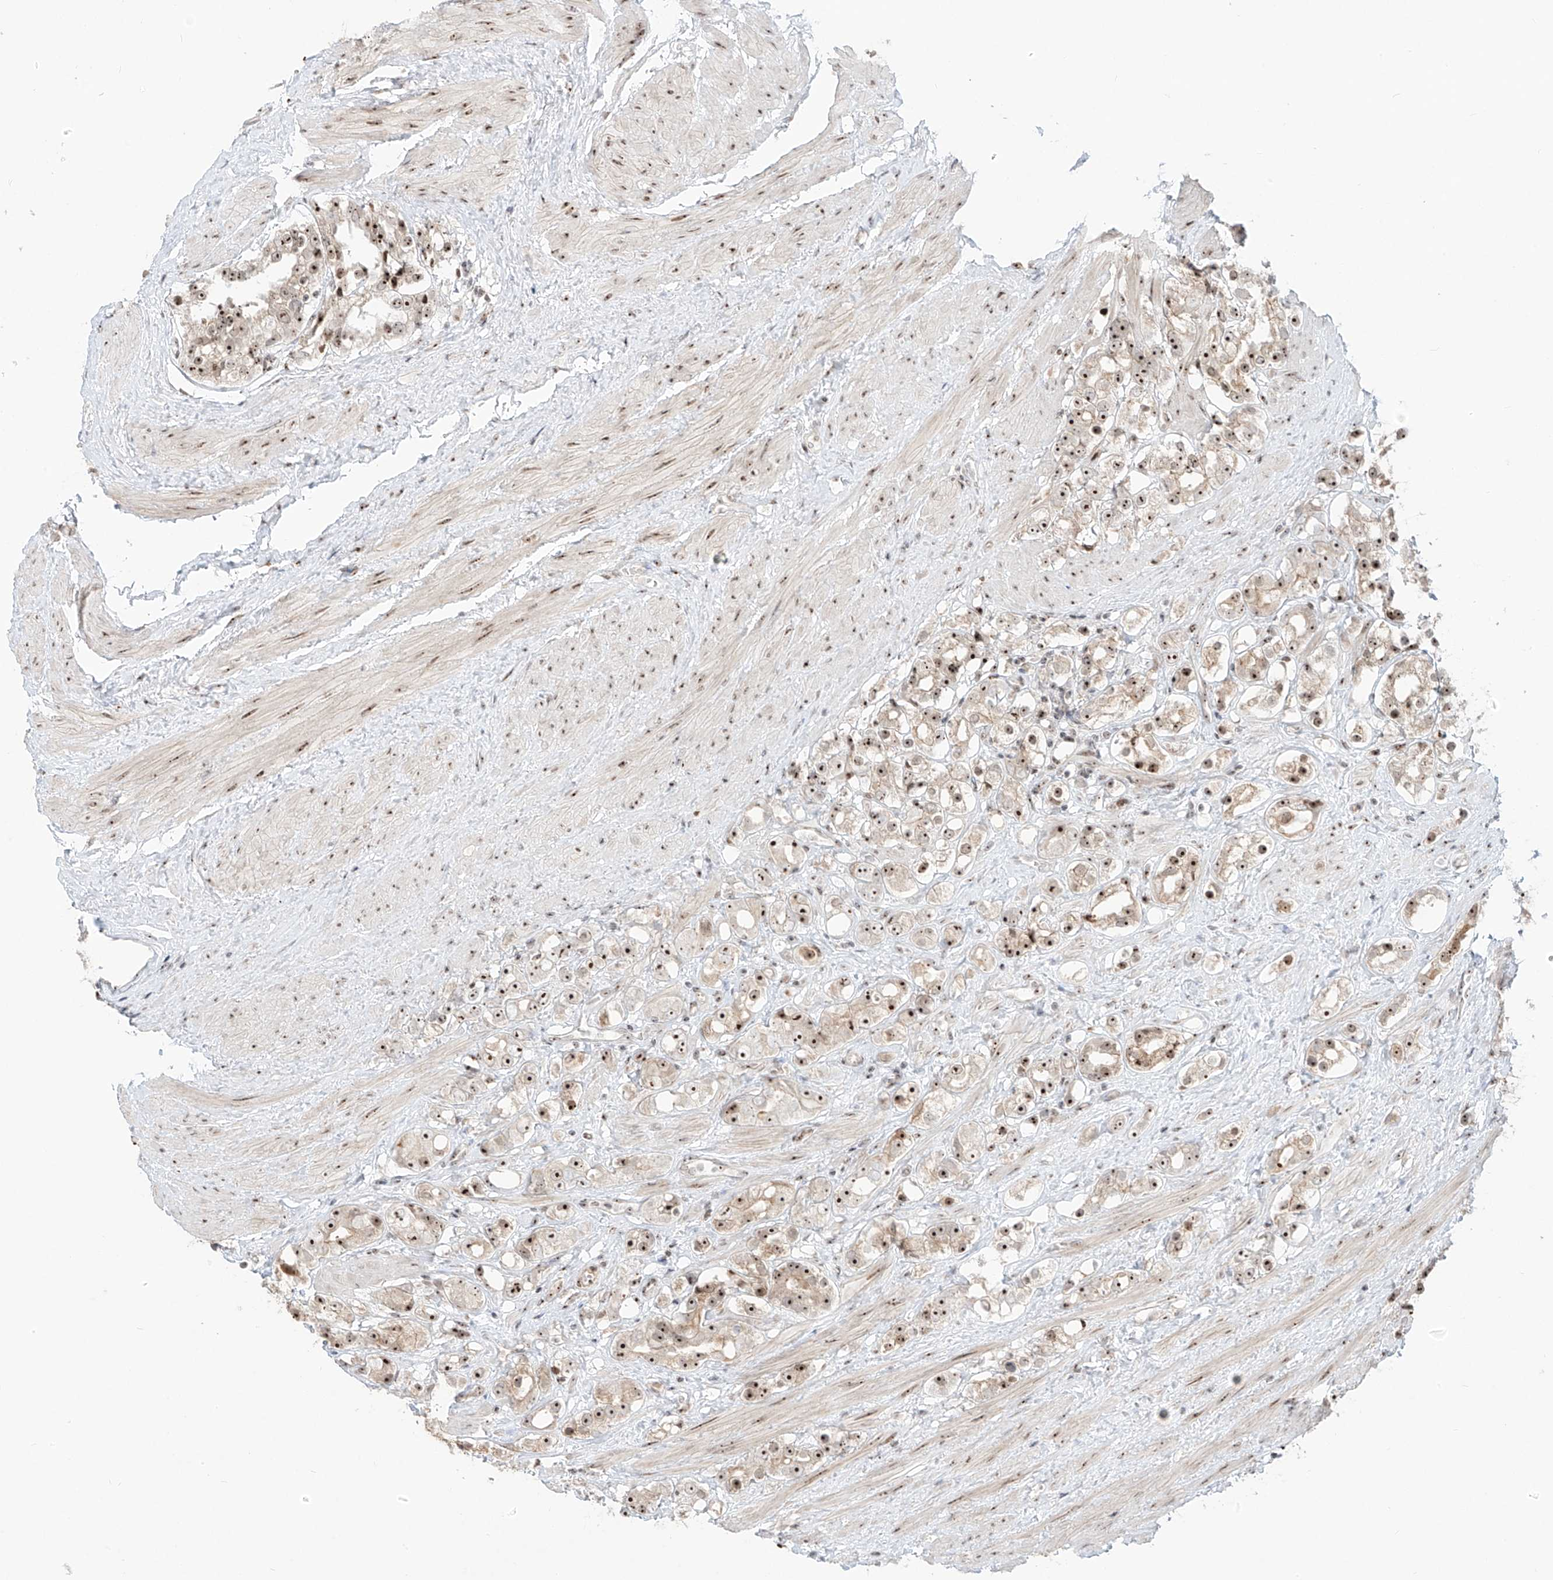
{"staining": {"intensity": "strong", "quantity": "25%-75%", "location": "cytoplasmic/membranous,nuclear"}, "tissue": "prostate cancer", "cell_type": "Tumor cells", "image_type": "cancer", "snomed": [{"axis": "morphology", "description": "Adenocarcinoma, NOS"}, {"axis": "topography", "description": "Prostate"}], "caption": "Adenocarcinoma (prostate) stained with a protein marker demonstrates strong staining in tumor cells.", "gene": "ZNF512", "patient": {"sex": "male", "age": 79}}